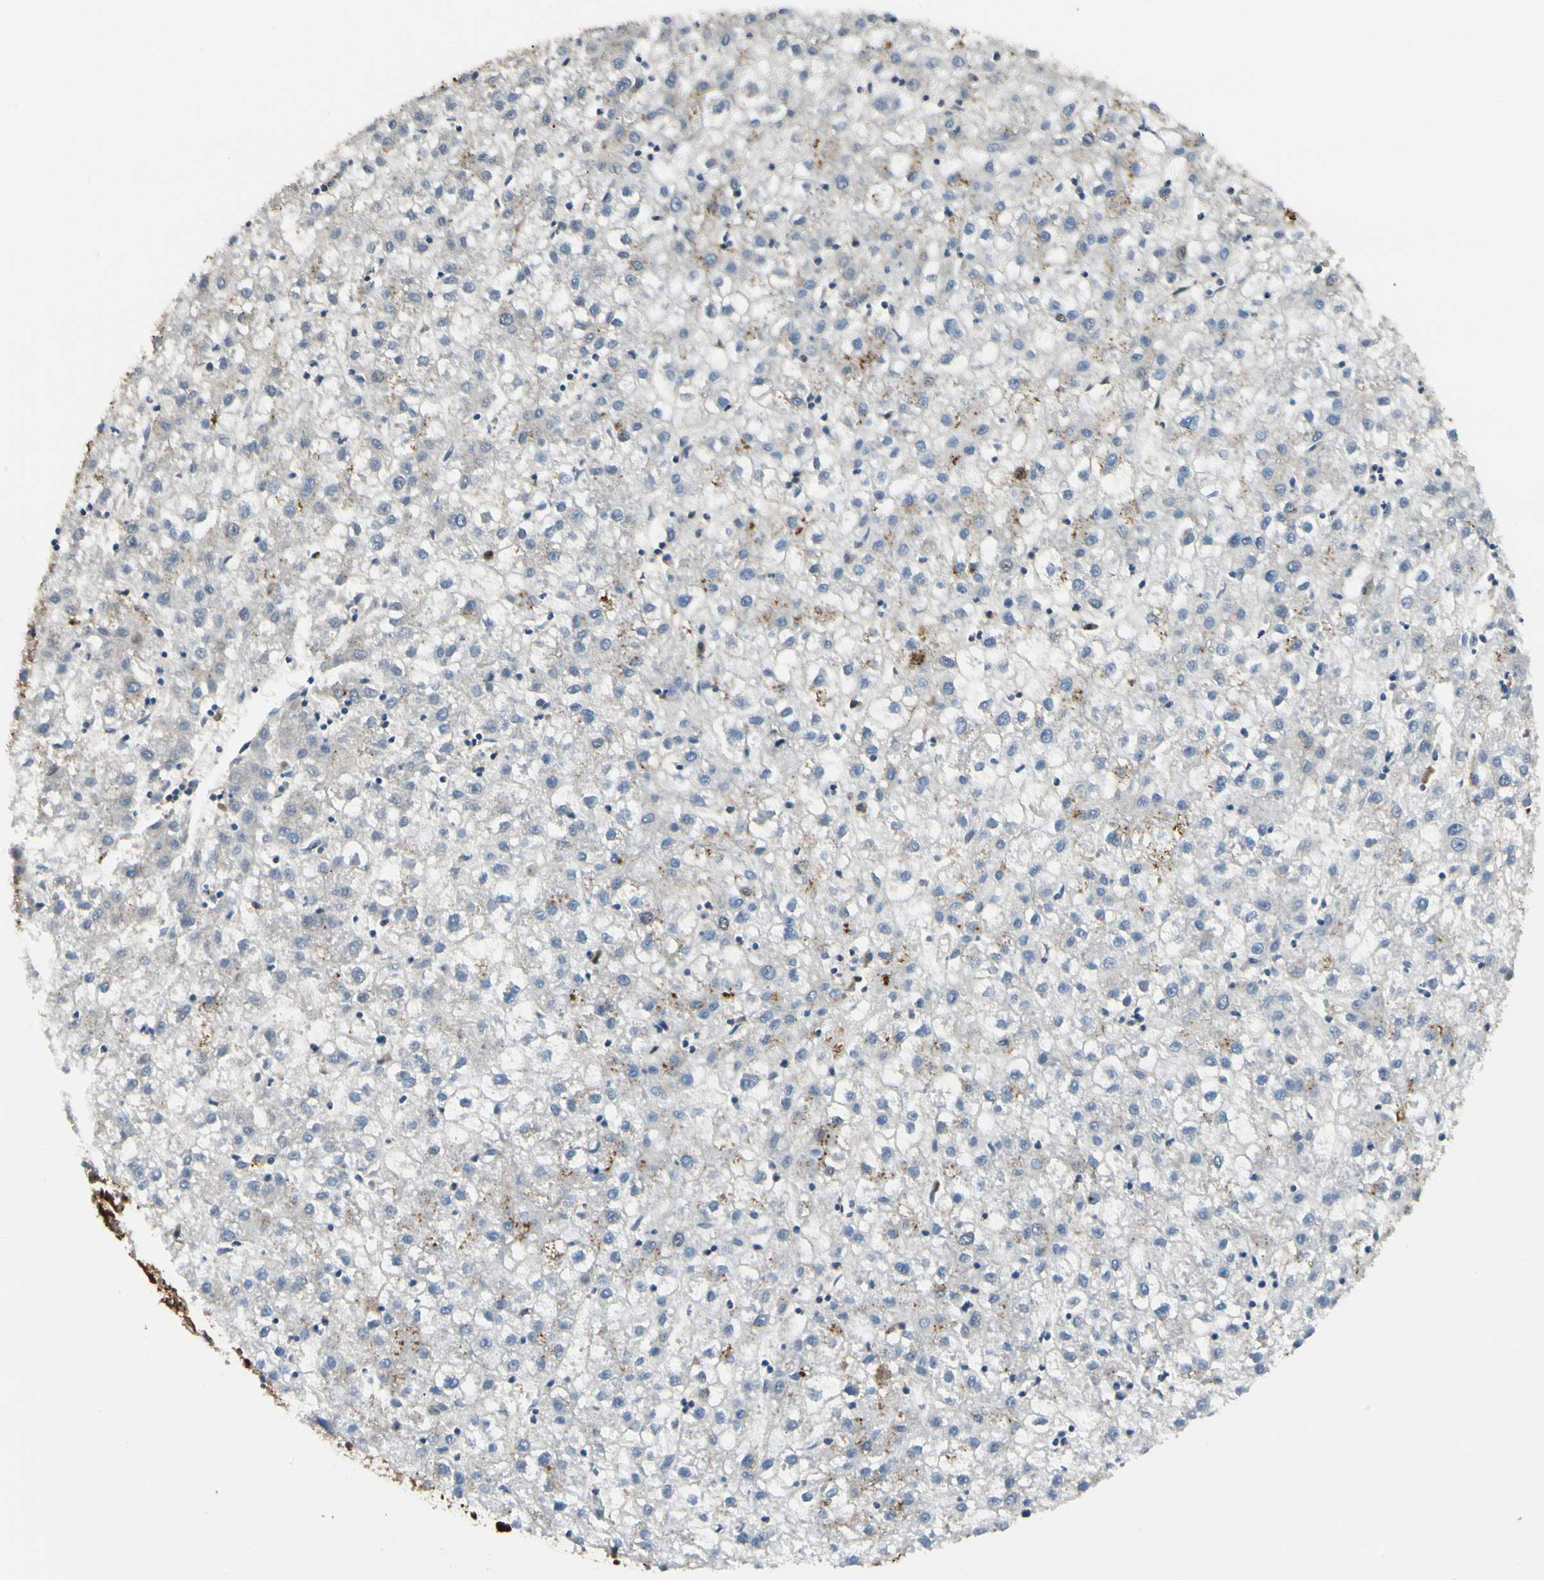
{"staining": {"intensity": "moderate", "quantity": "<25%", "location": "cytoplasmic/membranous"}, "tissue": "liver cancer", "cell_type": "Tumor cells", "image_type": "cancer", "snomed": [{"axis": "morphology", "description": "Carcinoma, Hepatocellular, NOS"}, {"axis": "topography", "description": "Liver"}], "caption": "IHC histopathology image of liver hepatocellular carcinoma stained for a protein (brown), which reveals low levels of moderate cytoplasmic/membranous expression in about <25% of tumor cells.", "gene": "FTH1", "patient": {"sex": "male", "age": 72}}